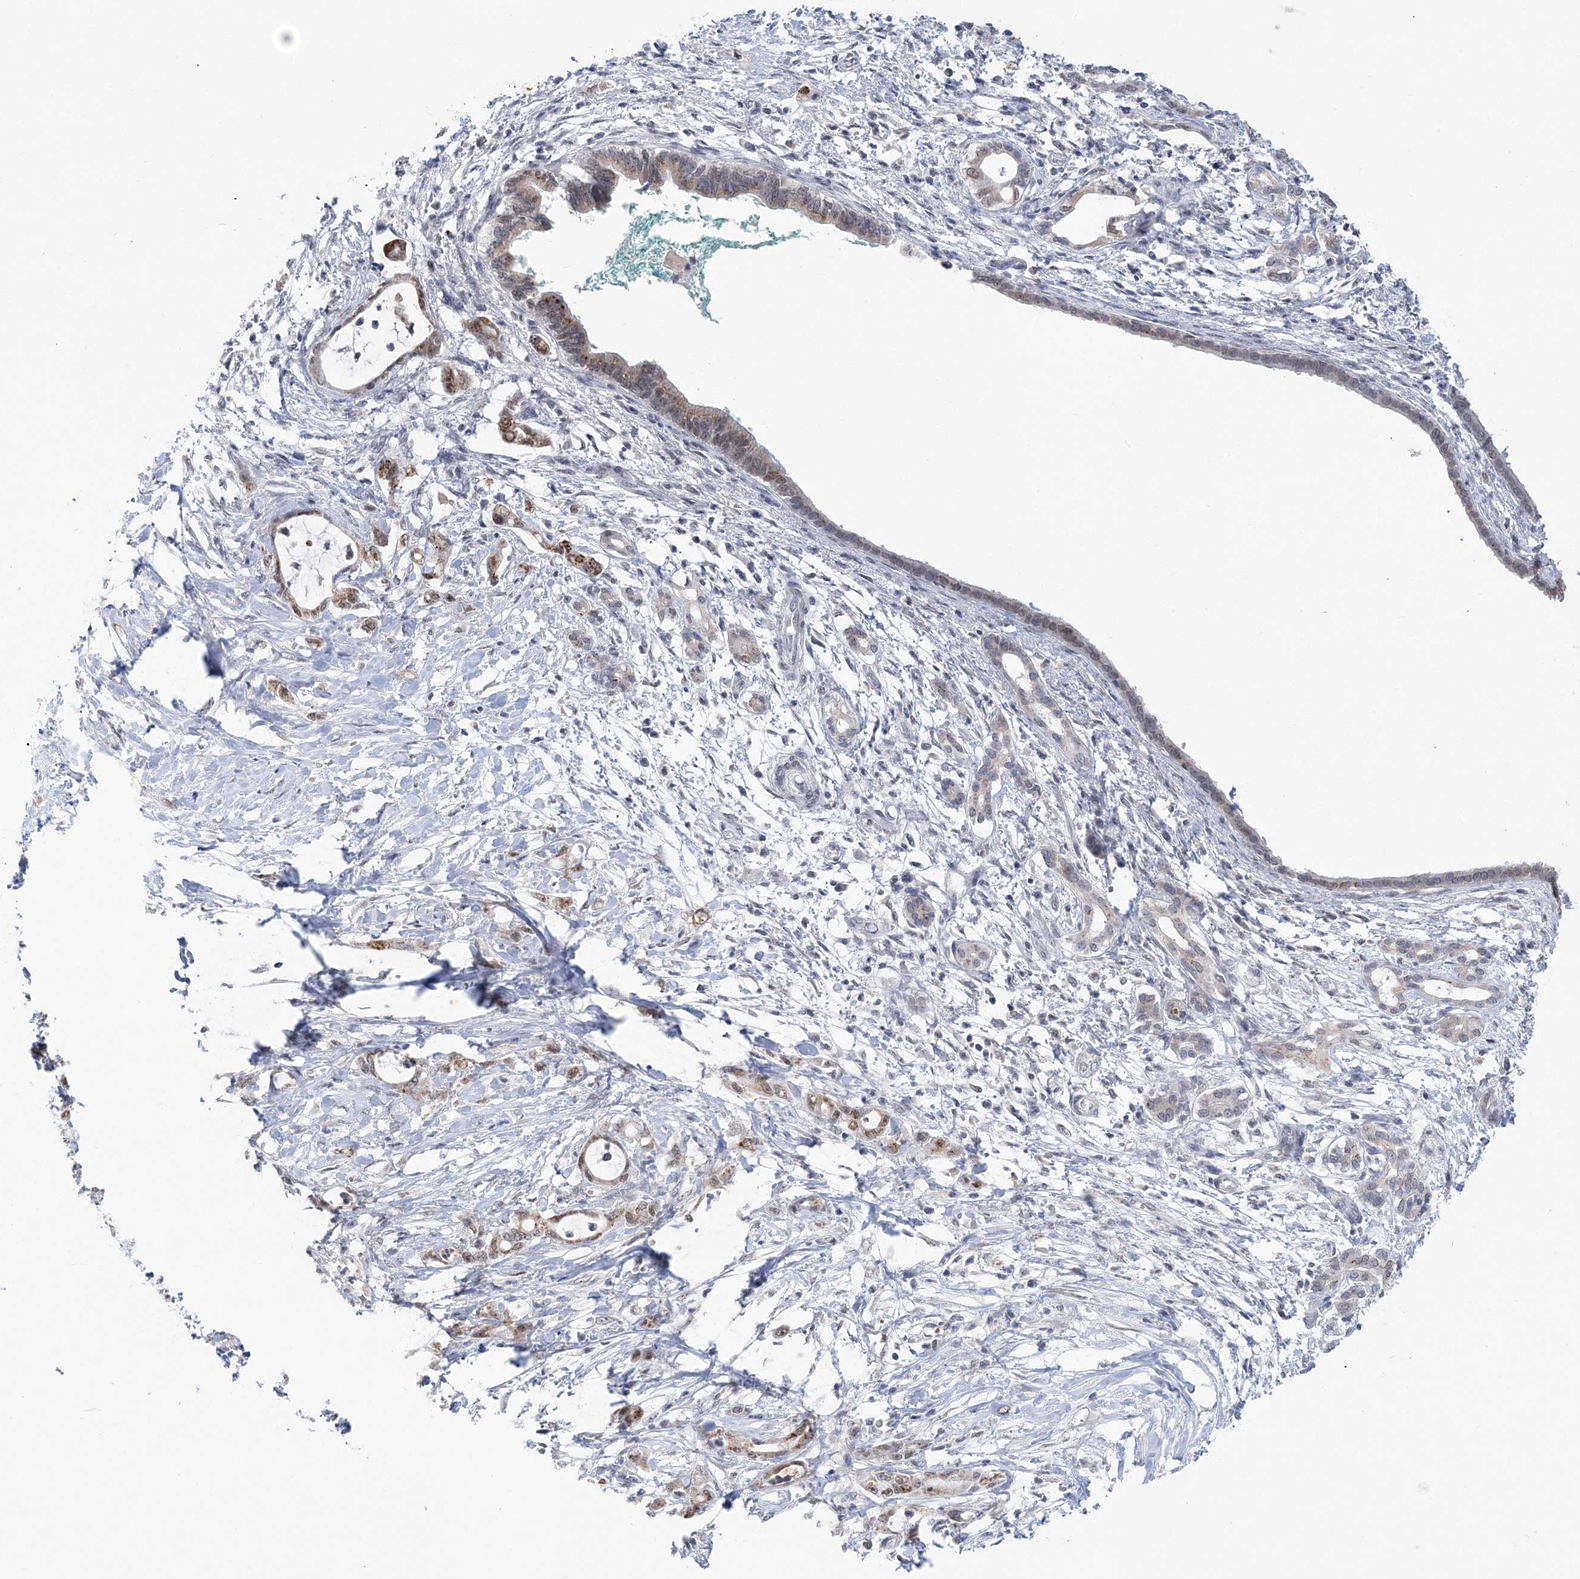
{"staining": {"intensity": "moderate", "quantity": "25%-75%", "location": "cytoplasmic/membranous,nuclear"}, "tissue": "pancreatic cancer", "cell_type": "Tumor cells", "image_type": "cancer", "snomed": [{"axis": "morphology", "description": "Adenocarcinoma, NOS"}, {"axis": "topography", "description": "Pancreas"}], "caption": "Immunohistochemistry (IHC) histopathology image of pancreatic adenocarcinoma stained for a protein (brown), which demonstrates medium levels of moderate cytoplasmic/membranous and nuclear expression in about 25%-75% of tumor cells.", "gene": "ZBTB7A", "patient": {"sex": "female", "age": 55}}